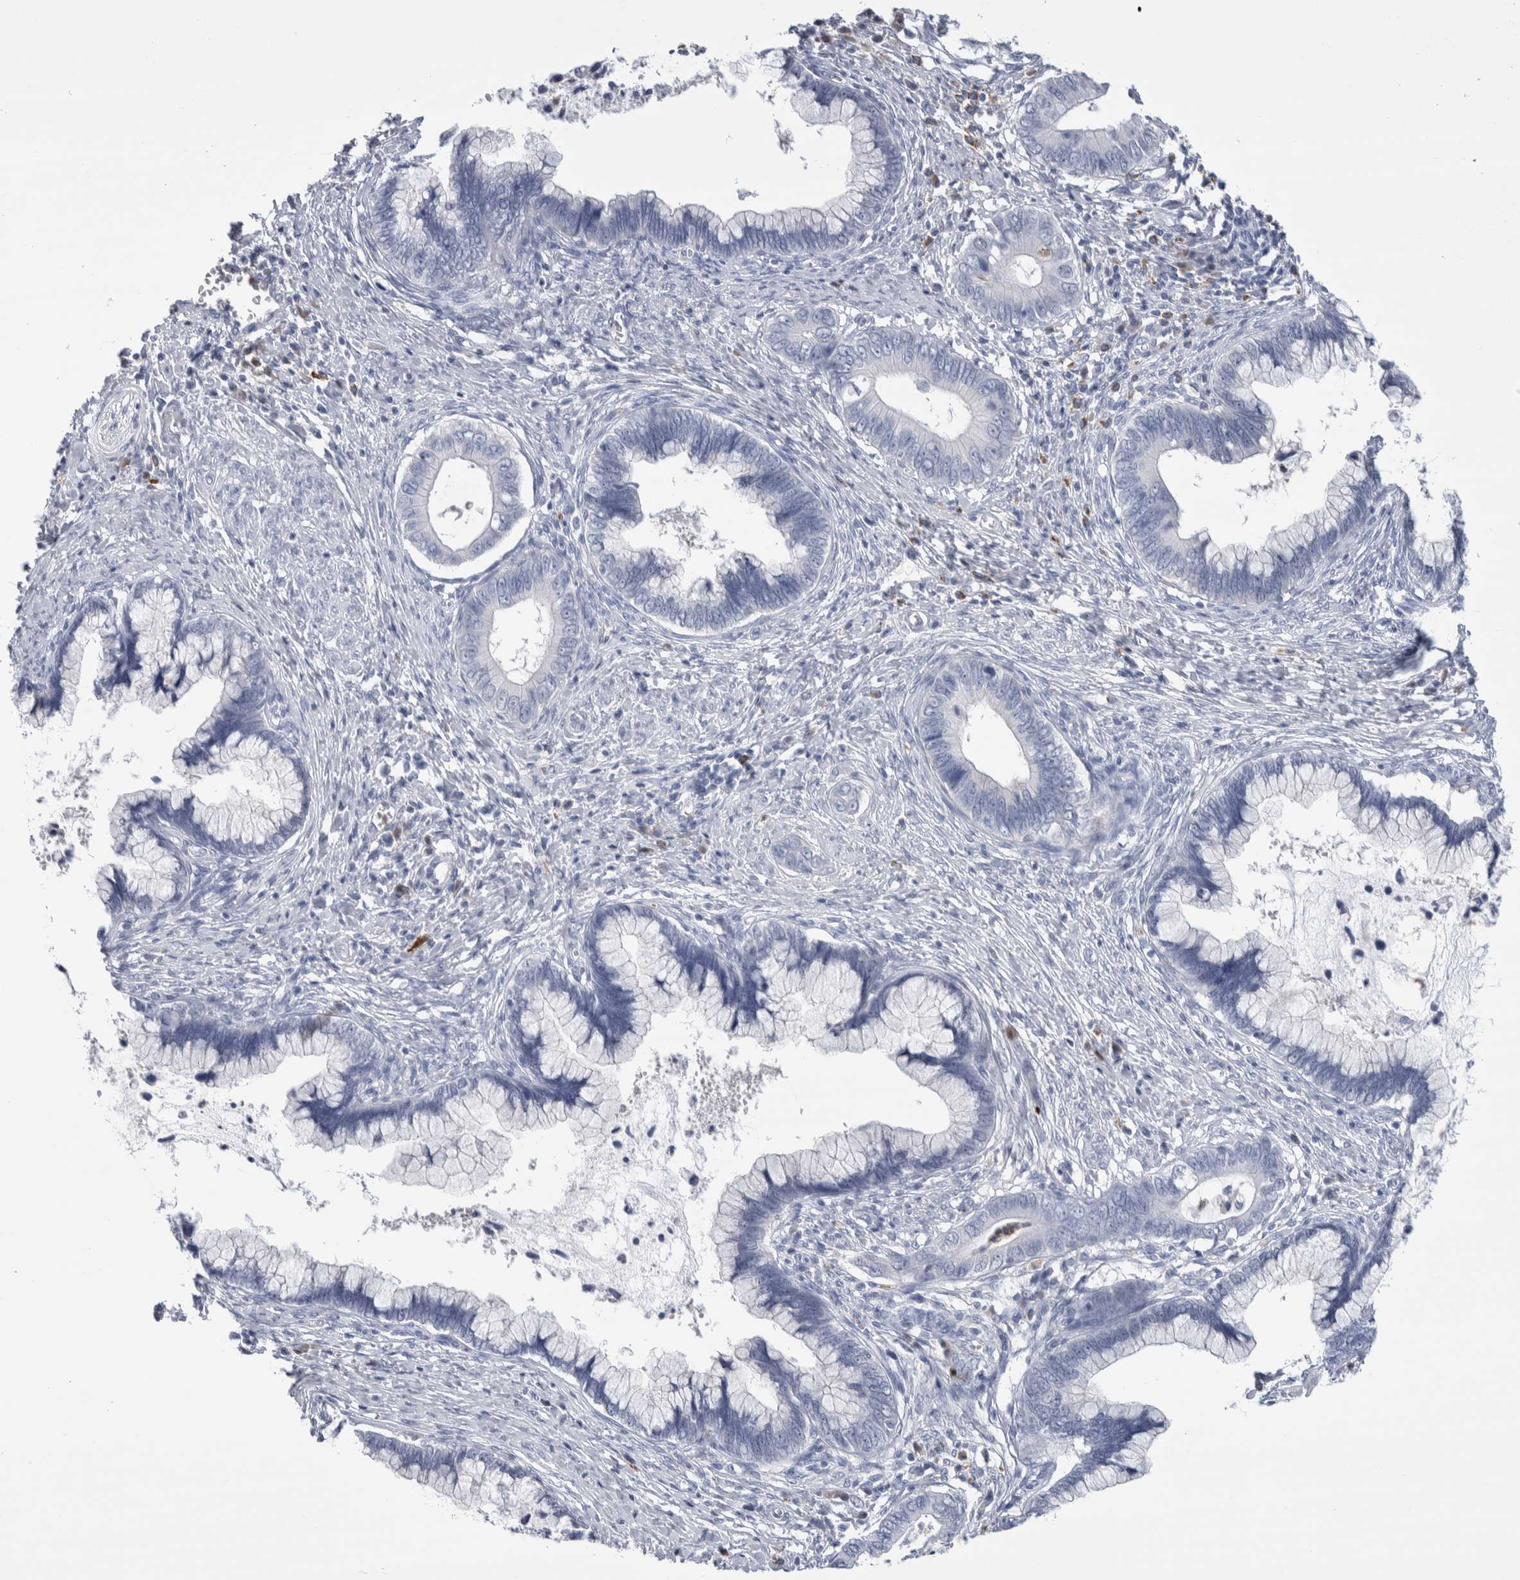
{"staining": {"intensity": "negative", "quantity": "none", "location": "none"}, "tissue": "cervical cancer", "cell_type": "Tumor cells", "image_type": "cancer", "snomed": [{"axis": "morphology", "description": "Adenocarcinoma, NOS"}, {"axis": "topography", "description": "Cervix"}], "caption": "High magnification brightfield microscopy of cervical cancer (adenocarcinoma) stained with DAB (3,3'-diaminobenzidine) (brown) and counterstained with hematoxylin (blue): tumor cells show no significant positivity.", "gene": "LURAP1L", "patient": {"sex": "female", "age": 44}}